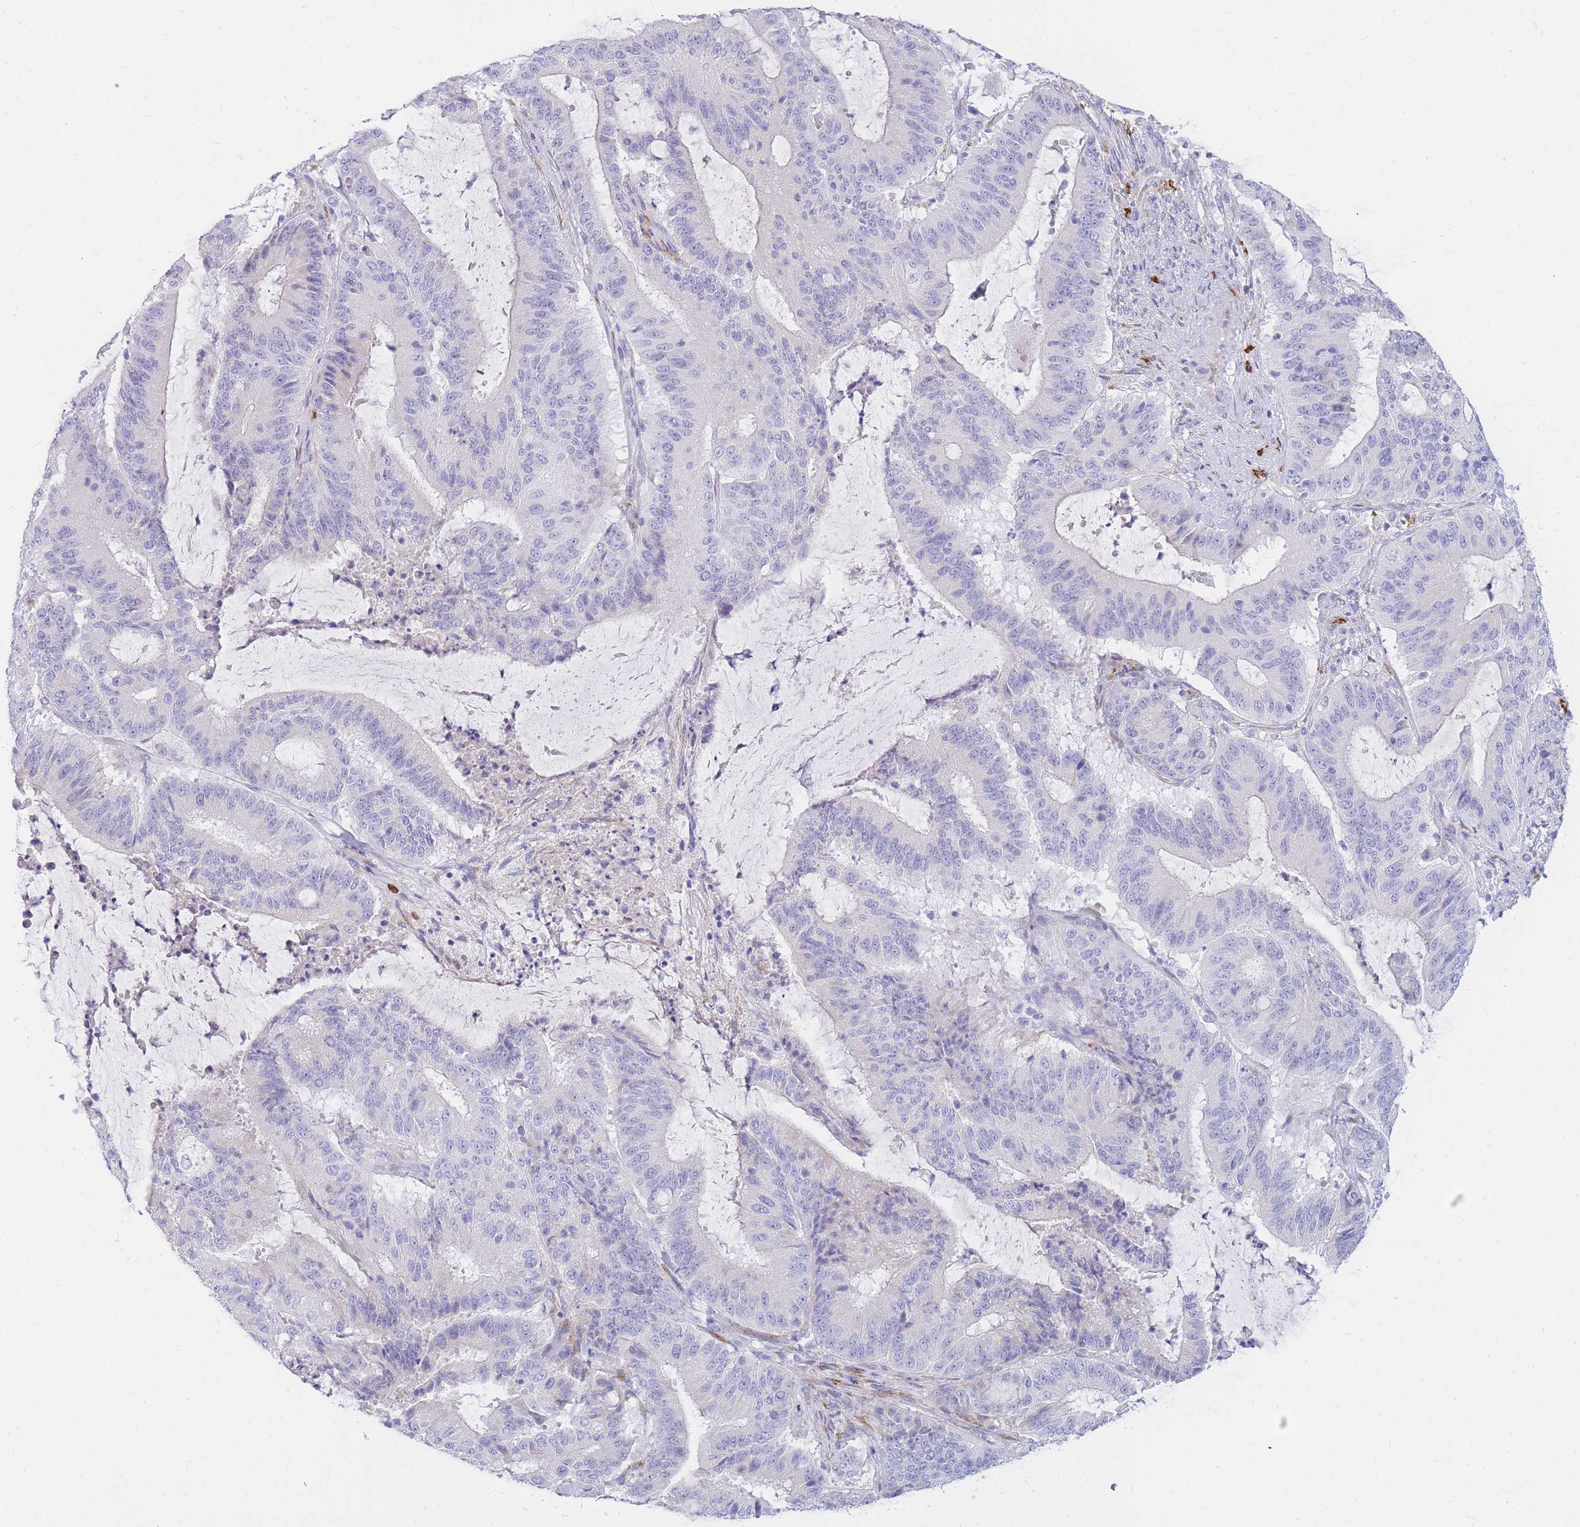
{"staining": {"intensity": "negative", "quantity": "none", "location": "none"}, "tissue": "liver cancer", "cell_type": "Tumor cells", "image_type": "cancer", "snomed": [{"axis": "morphology", "description": "Normal tissue, NOS"}, {"axis": "morphology", "description": "Cholangiocarcinoma"}, {"axis": "topography", "description": "Liver"}, {"axis": "topography", "description": "Peripheral nerve tissue"}], "caption": "A photomicrograph of human liver cancer (cholangiocarcinoma) is negative for staining in tumor cells. Nuclei are stained in blue.", "gene": "TPSD1", "patient": {"sex": "female", "age": 73}}